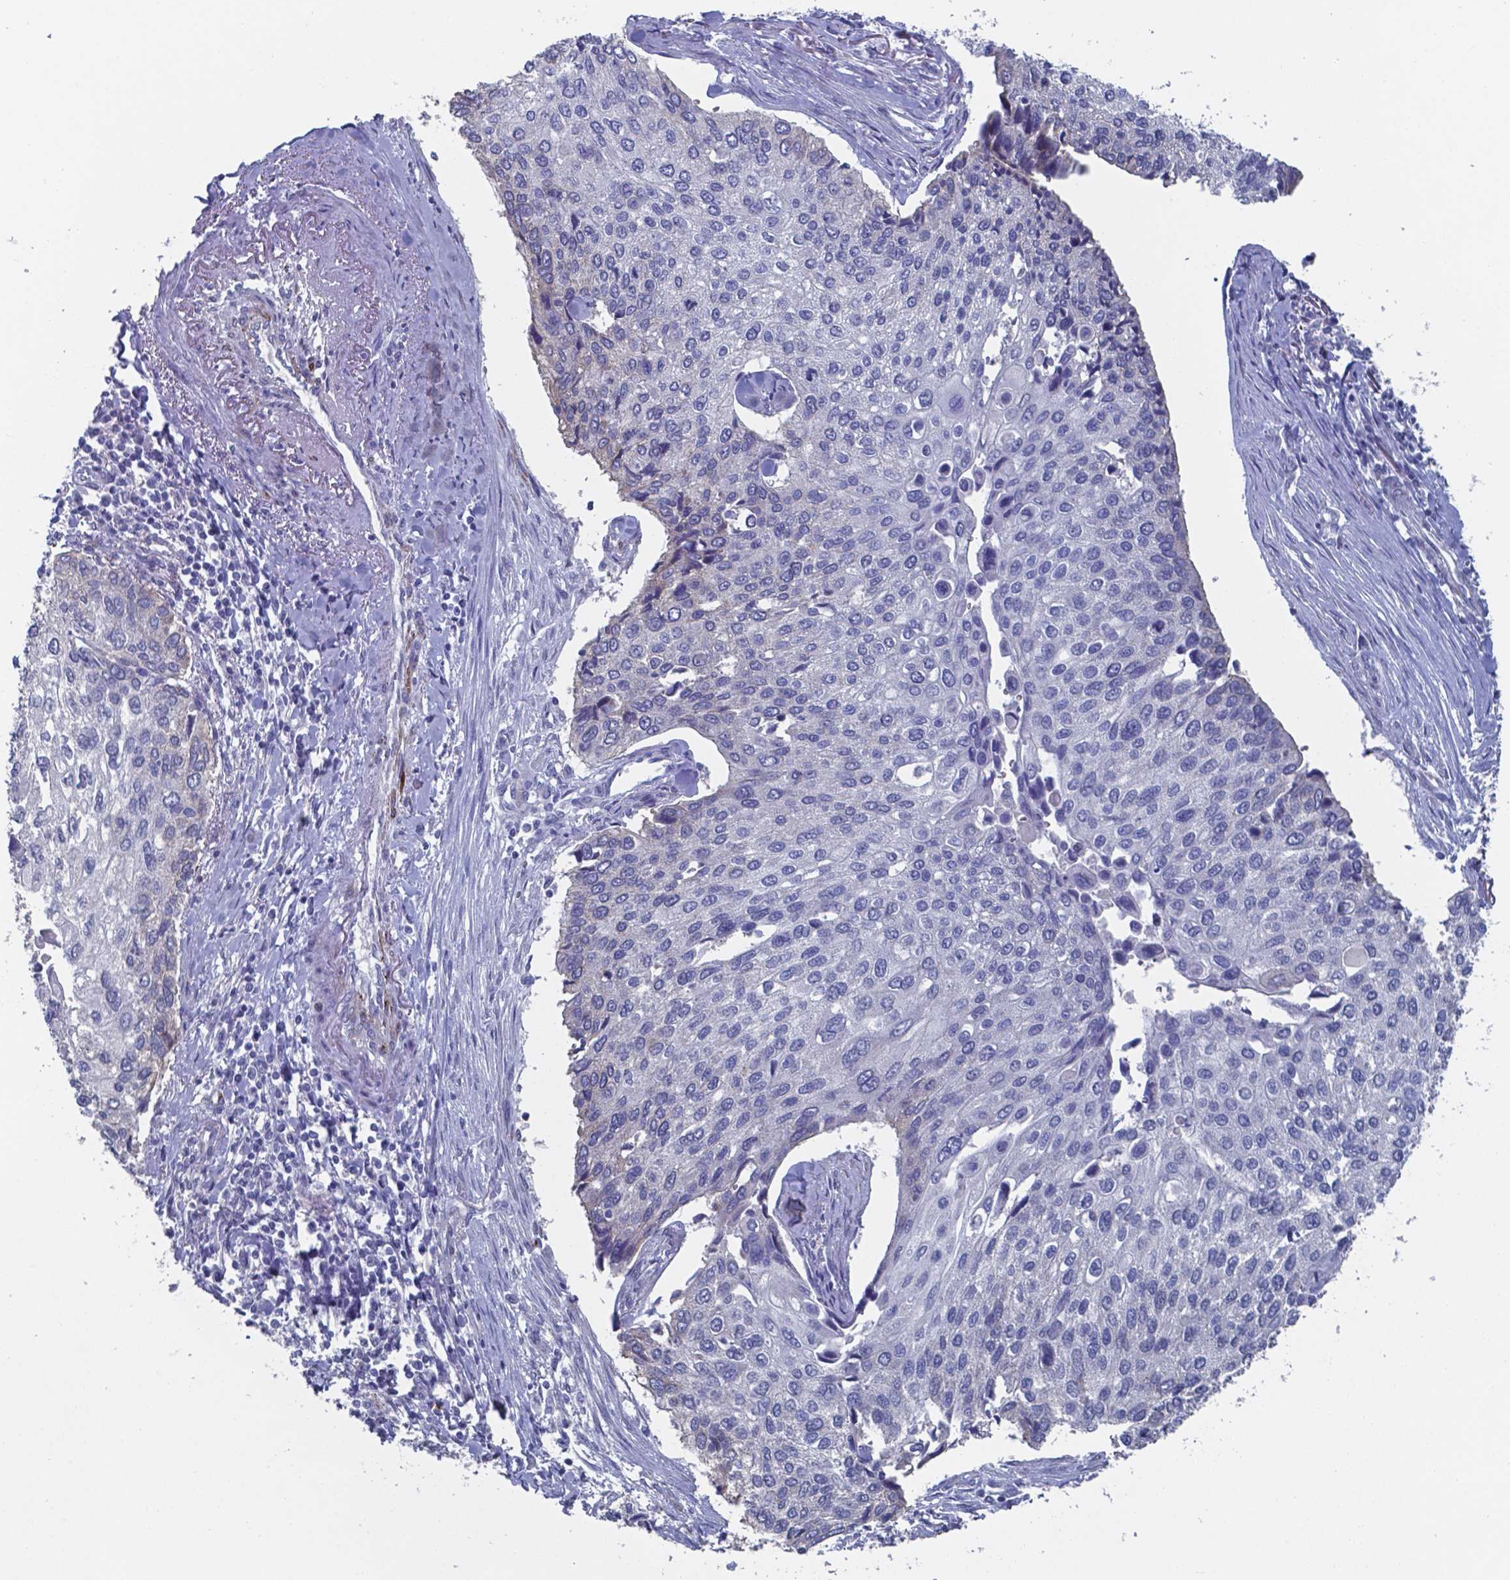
{"staining": {"intensity": "negative", "quantity": "none", "location": "none"}, "tissue": "lung cancer", "cell_type": "Tumor cells", "image_type": "cancer", "snomed": [{"axis": "morphology", "description": "Squamous cell carcinoma, NOS"}, {"axis": "morphology", "description": "Squamous cell carcinoma, metastatic, NOS"}, {"axis": "topography", "description": "Lung"}], "caption": "High power microscopy micrograph of an immunohistochemistry image of lung cancer, revealing no significant staining in tumor cells. Nuclei are stained in blue.", "gene": "PLA2R1", "patient": {"sex": "male", "age": 63}}